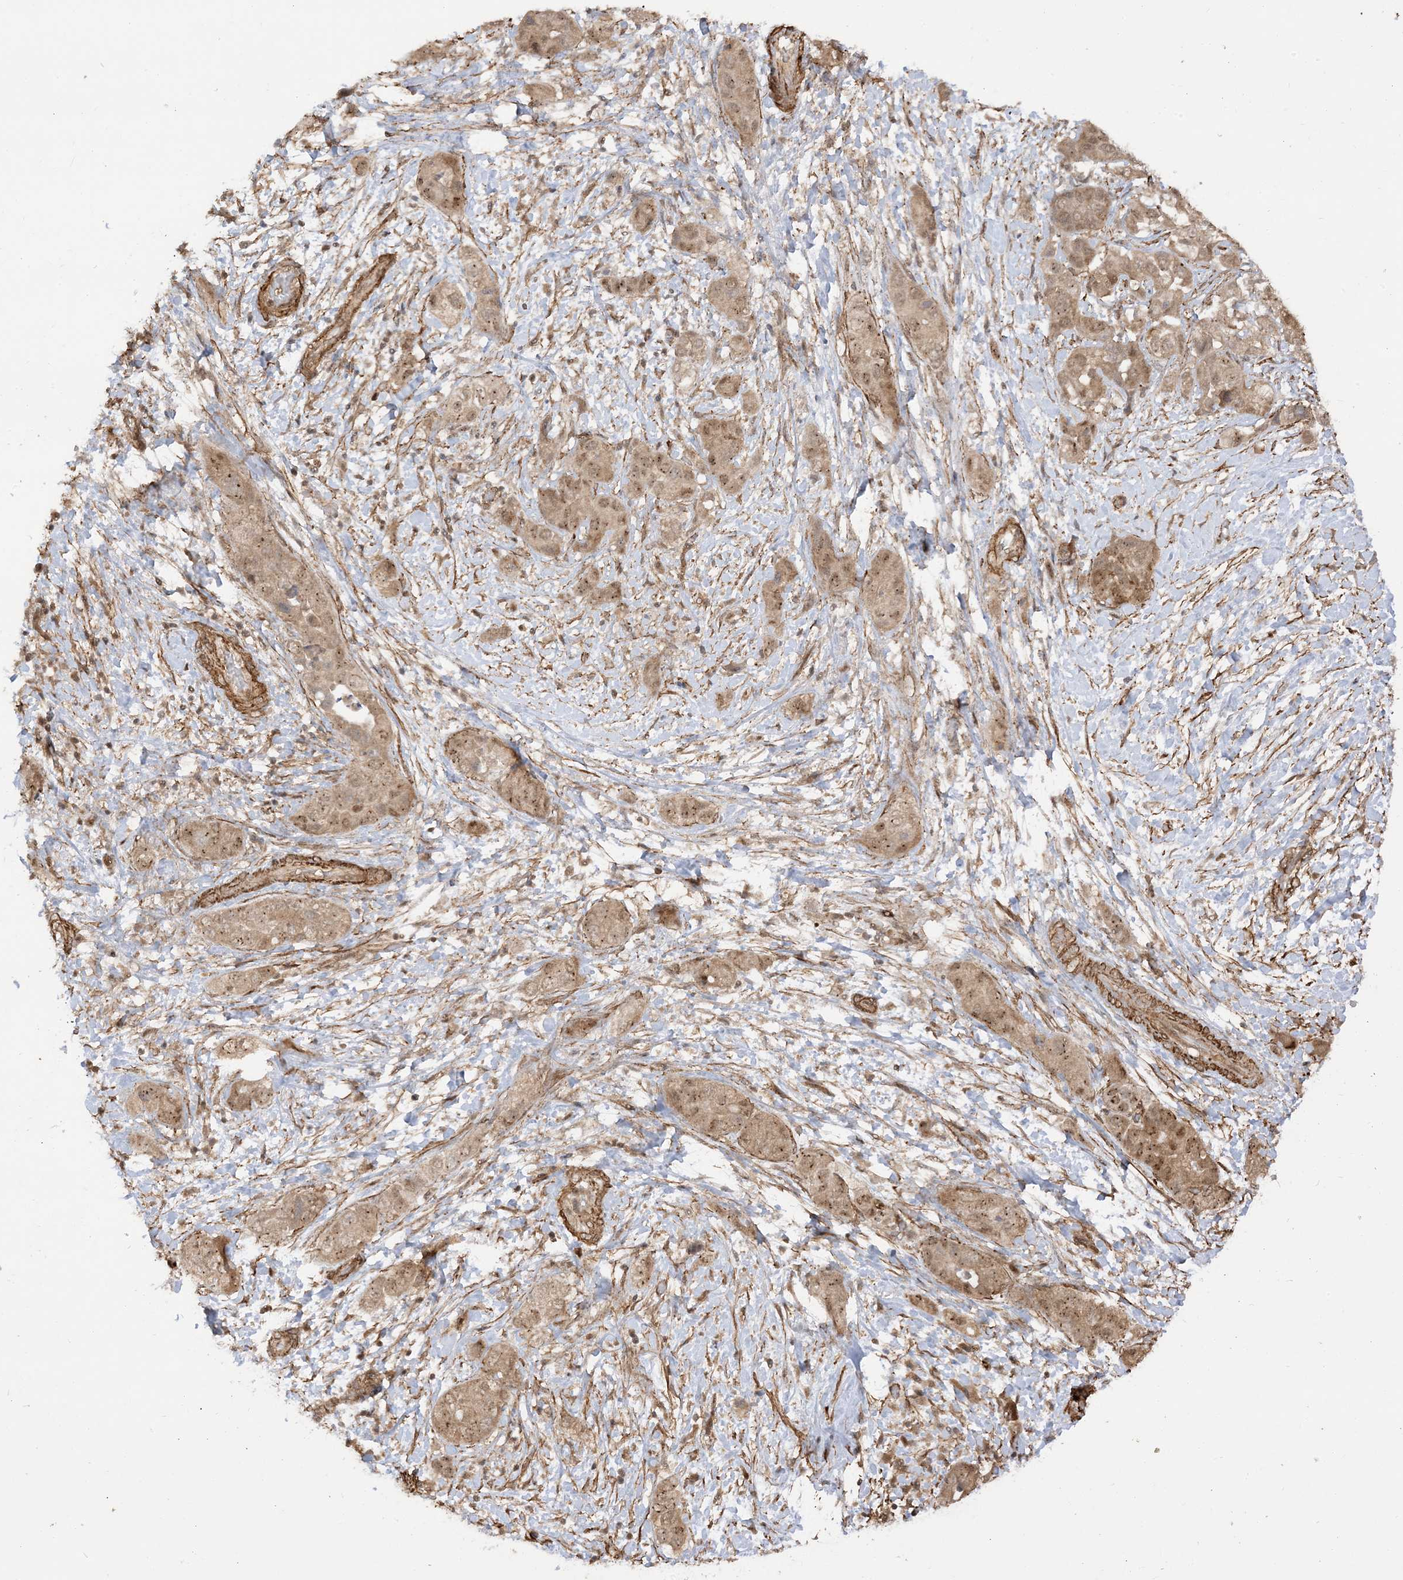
{"staining": {"intensity": "moderate", "quantity": ">75%", "location": "cytoplasmic/membranous,nuclear"}, "tissue": "liver cancer", "cell_type": "Tumor cells", "image_type": "cancer", "snomed": [{"axis": "morphology", "description": "Cholangiocarcinoma"}, {"axis": "topography", "description": "Liver"}], "caption": "Liver cancer (cholangiocarcinoma) was stained to show a protein in brown. There is medium levels of moderate cytoplasmic/membranous and nuclear positivity in about >75% of tumor cells.", "gene": "TBCC", "patient": {"sex": "female", "age": 52}}